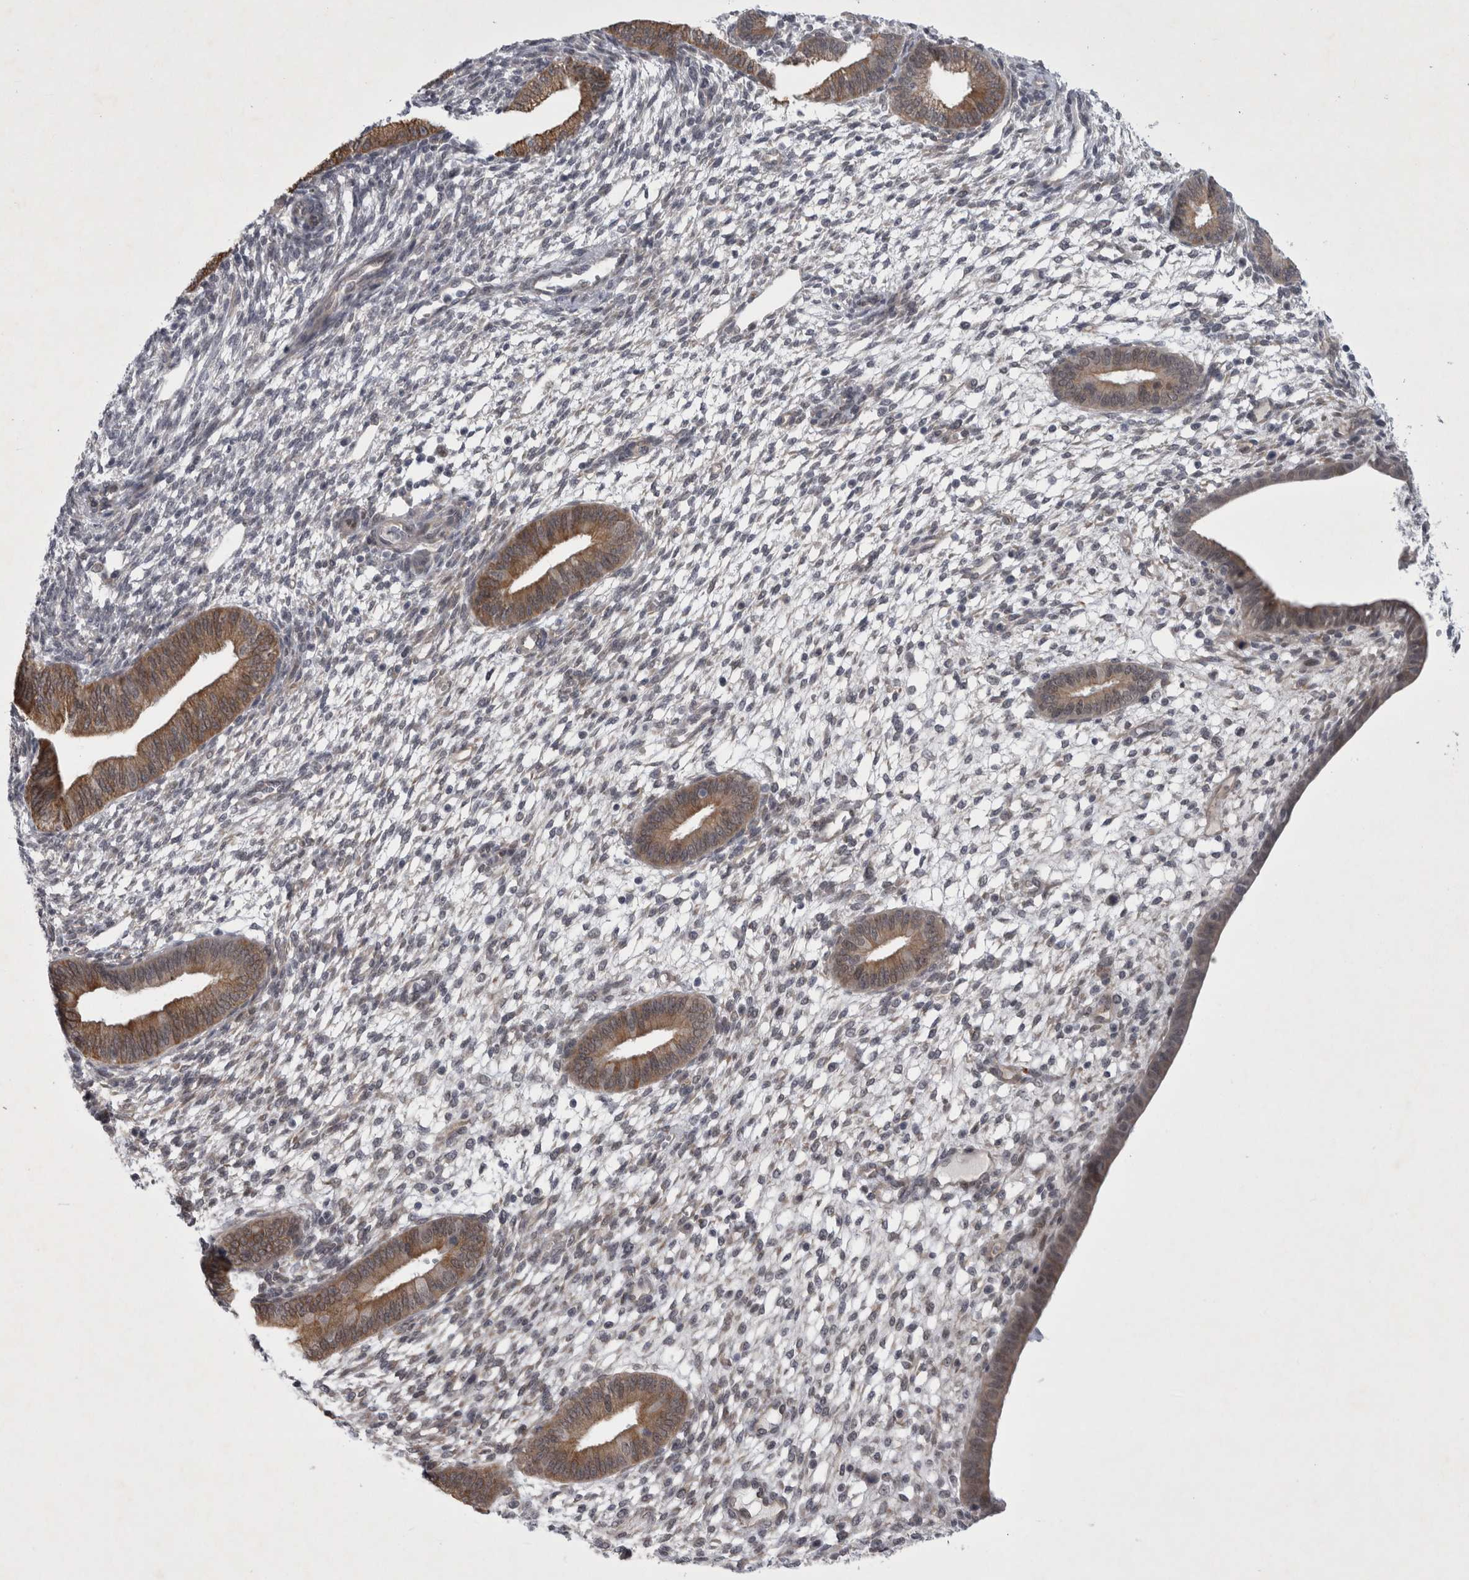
{"staining": {"intensity": "negative", "quantity": "none", "location": "none"}, "tissue": "endometrium", "cell_type": "Cells in endometrial stroma", "image_type": "normal", "snomed": [{"axis": "morphology", "description": "Normal tissue, NOS"}, {"axis": "topography", "description": "Endometrium"}], "caption": "Immunohistochemistry (IHC) of unremarkable endometrium demonstrates no positivity in cells in endometrial stroma. (Stains: DAB IHC with hematoxylin counter stain, Microscopy: brightfield microscopy at high magnification).", "gene": "PARP11", "patient": {"sex": "female", "age": 46}}